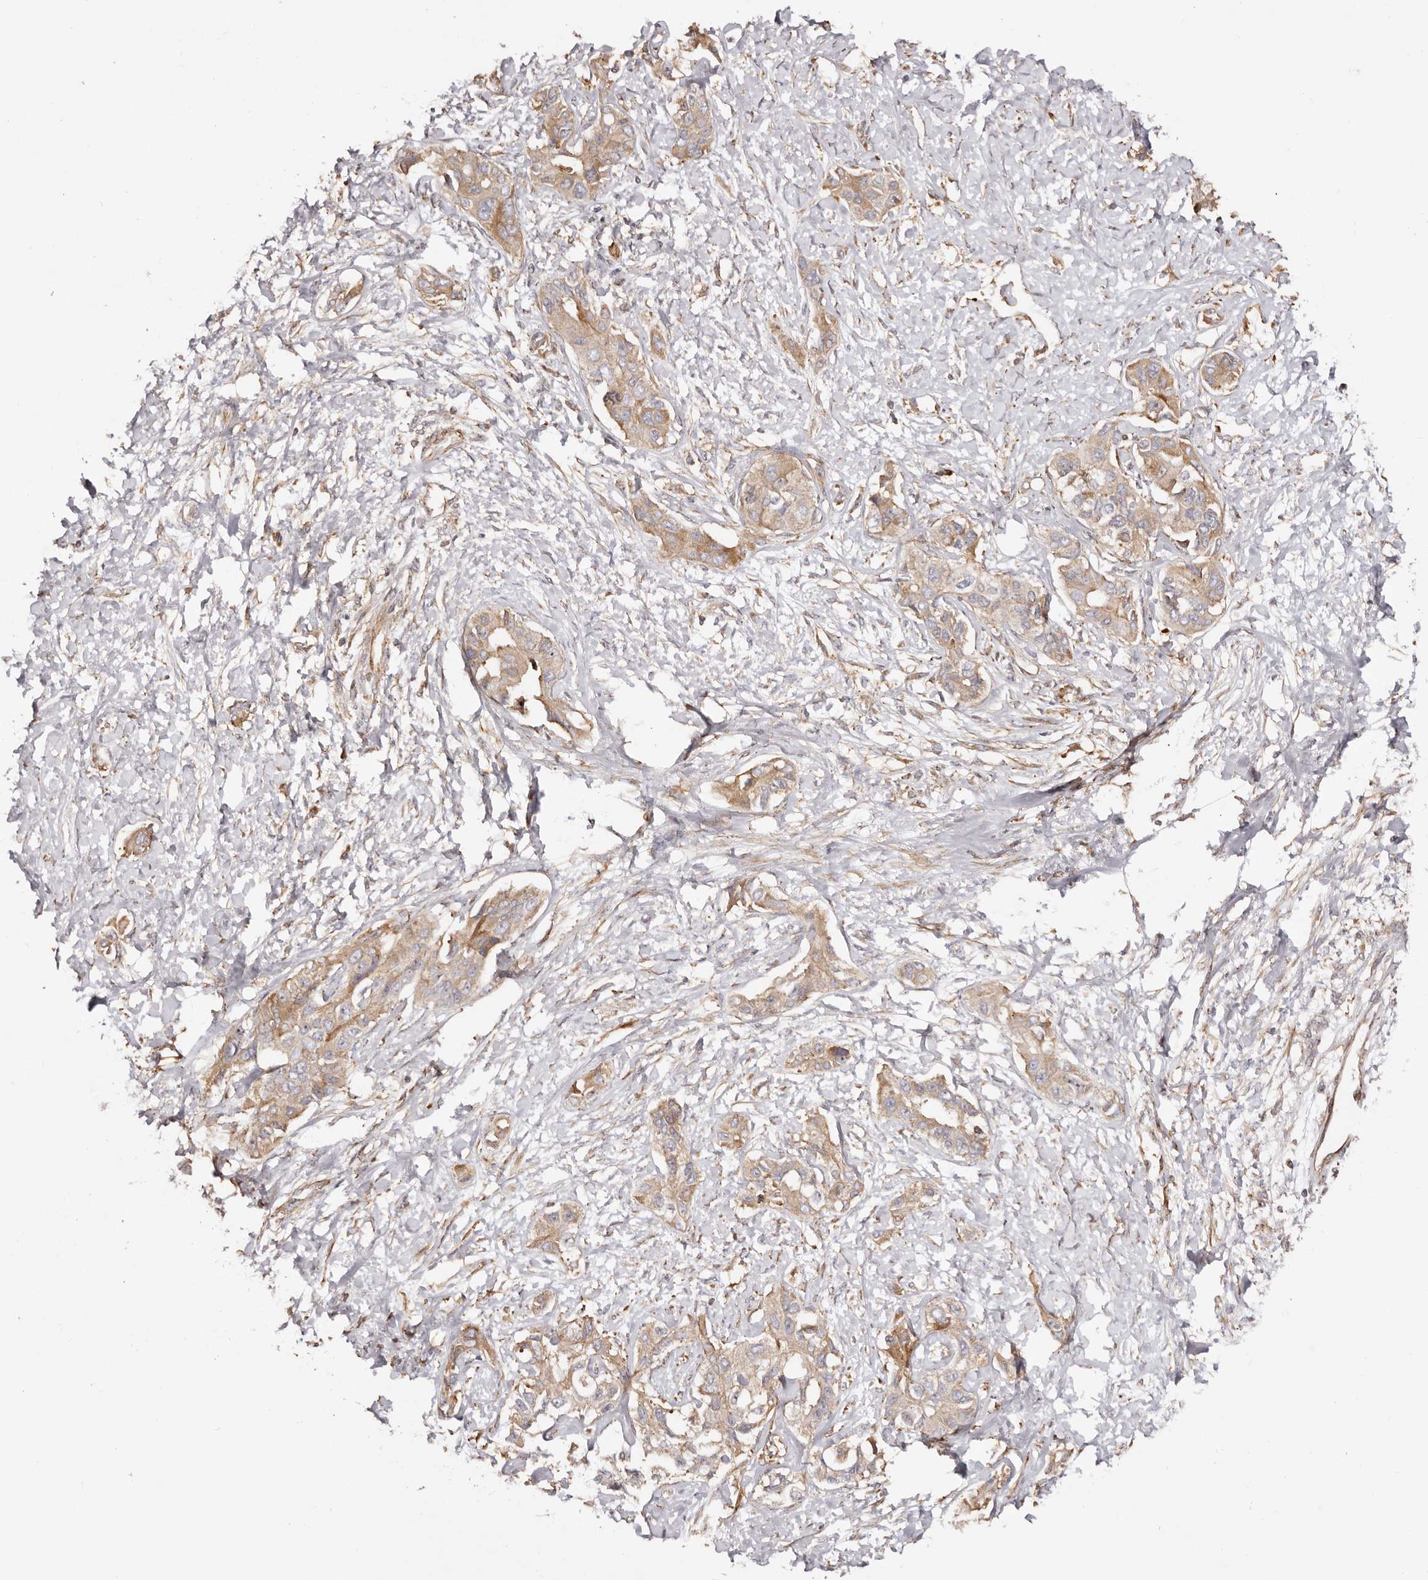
{"staining": {"intensity": "moderate", "quantity": ">75%", "location": "cytoplasmic/membranous,nuclear"}, "tissue": "liver cancer", "cell_type": "Tumor cells", "image_type": "cancer", "snomed": [{"axis": "morphology", "description": "Cholangiocarcinoma"}, {"axis": "topography", "description": "Liver"}], "caption": "A brown stain labels moderate cytoplasmic/membranous and nuclear expression of a protein in liver cancer (cholangiocarcinoma) tumor cells.", "gene": "RPS6", "patient": {"sex": "male", "age": 59}}